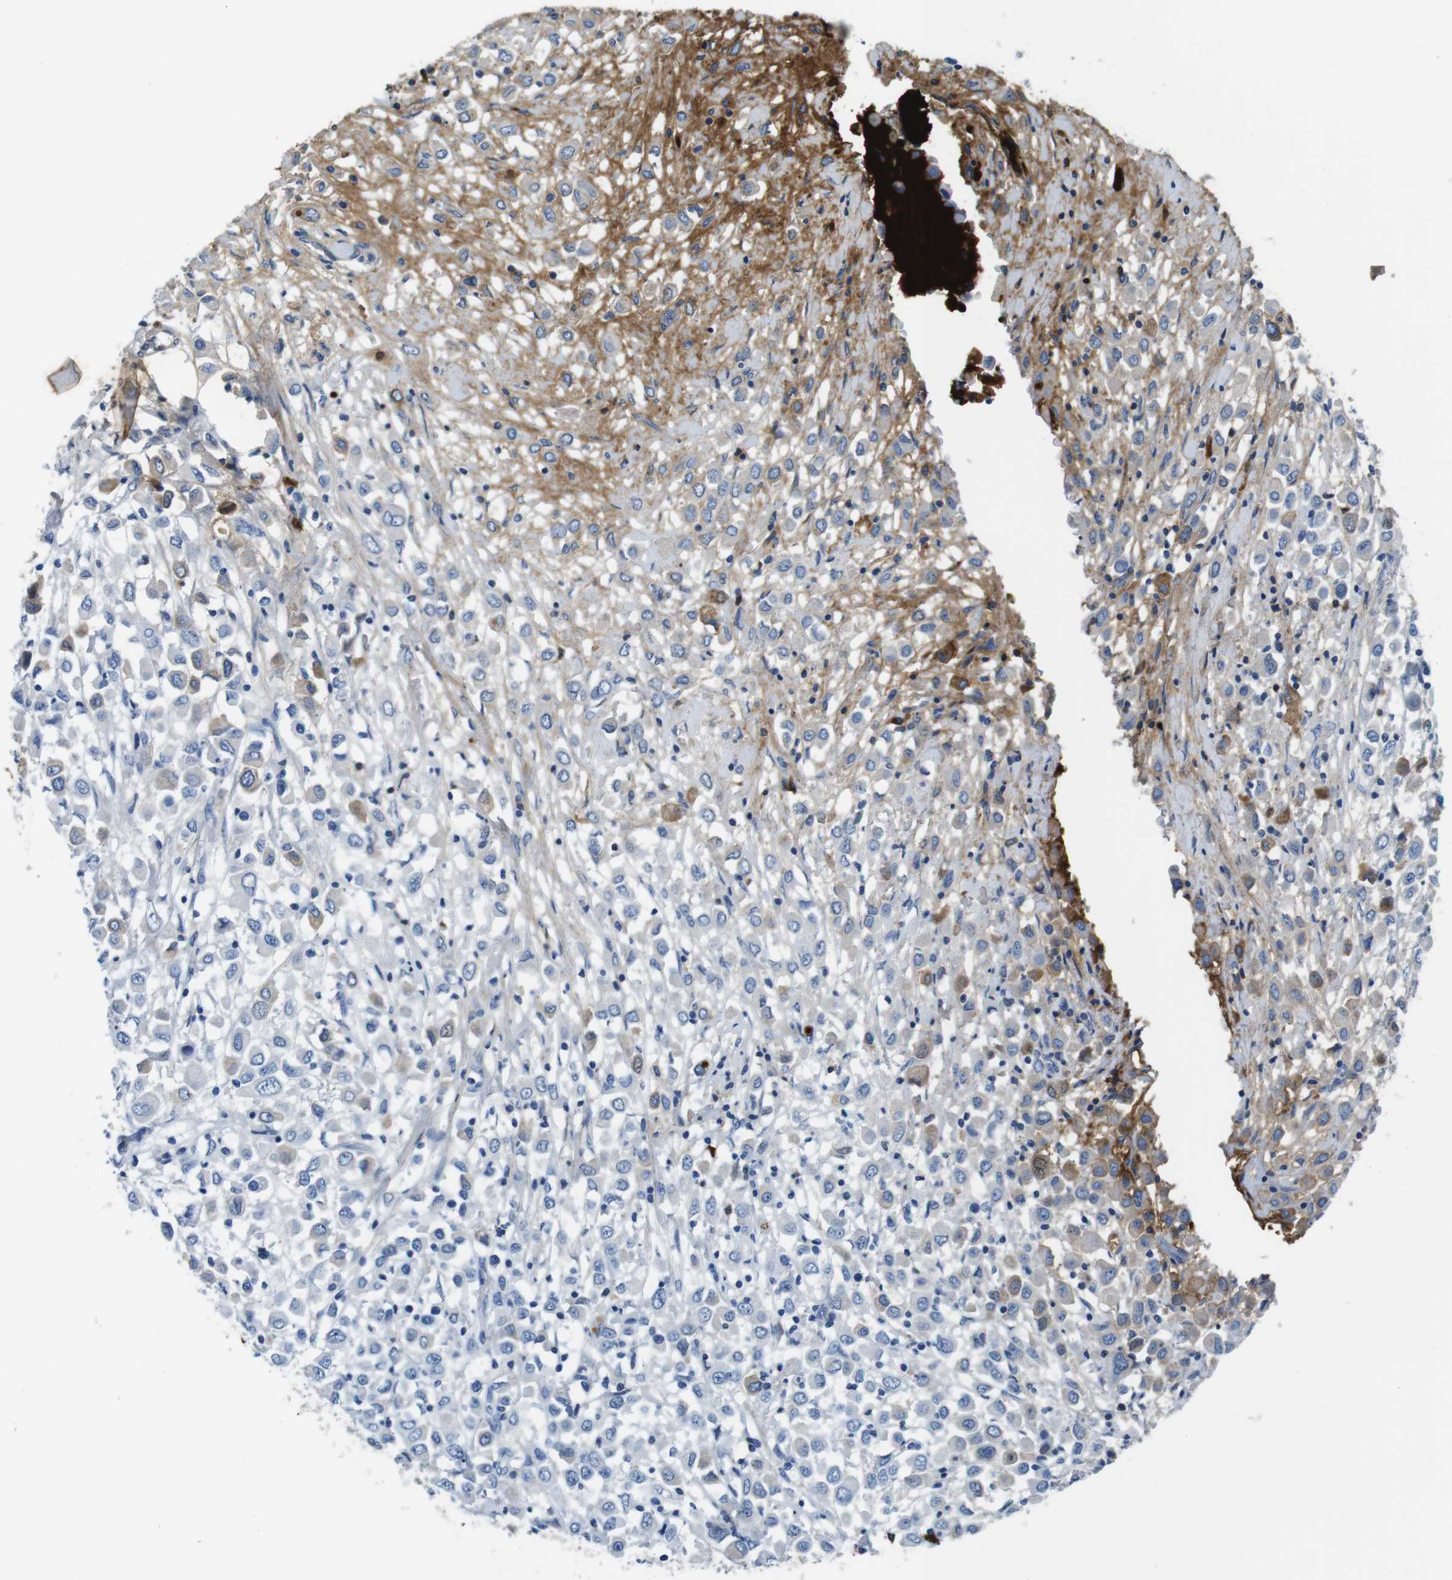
{"staining": {"intensity": "weak", "quantity": "<25%", "location": "cytoplasmic/membranous"}, "tissue": "breast cancer", "cell_type": "Tumor cells", "image_type": "cancer", "snomed": [{"axis": "morphology", "description": "Duct carcinoma"}, {"axis": "topography", "description": "Breast"}], "caption": "Immunohistochemistry photomicrograph of human breast cancer (invasive ductal carcinoma) stained for a protein (brown), which reveals no positivity in tumor cells.", "gene": "IGKC", "patient": {"sex": "female", "age": 61}}